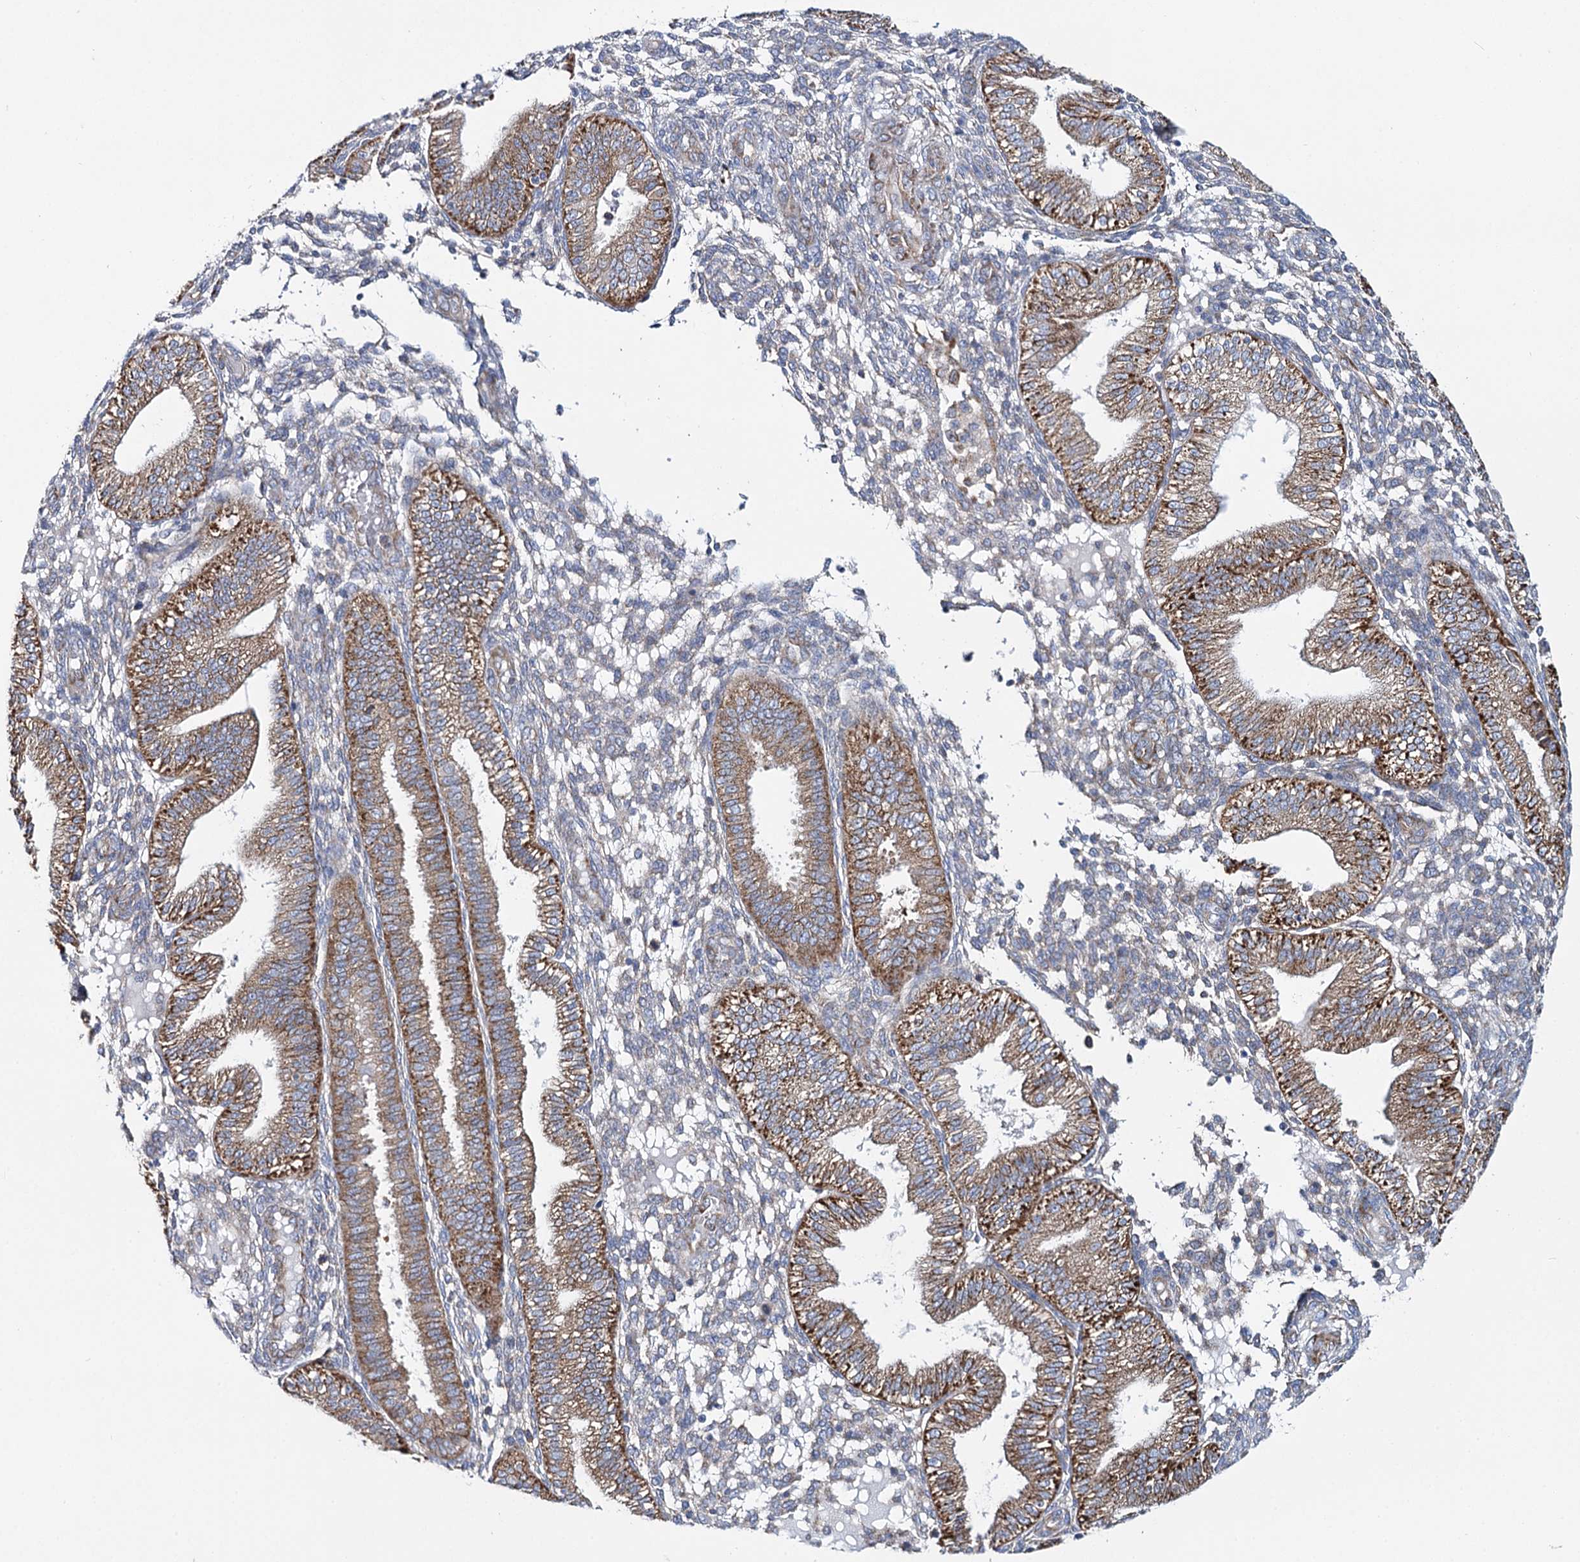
{"staining": {"intensity": "negative", "quantity": "none", "location": "none"}, "tissue": "endometrium", "cell_type": "Cells in endometrial stroma", "image_type": "normal", "snomed": [{"axis": "morphology", "description": "Normal tissue, NOS"}, {"axis": "topography", "description": "Endometrium"}], "caption": "Endometrium stained for a protein using IHC shows no expression cells in endometrial stroma.", "gene": "THUMPD3", "patient": {"sex": "female", "age": 39}}